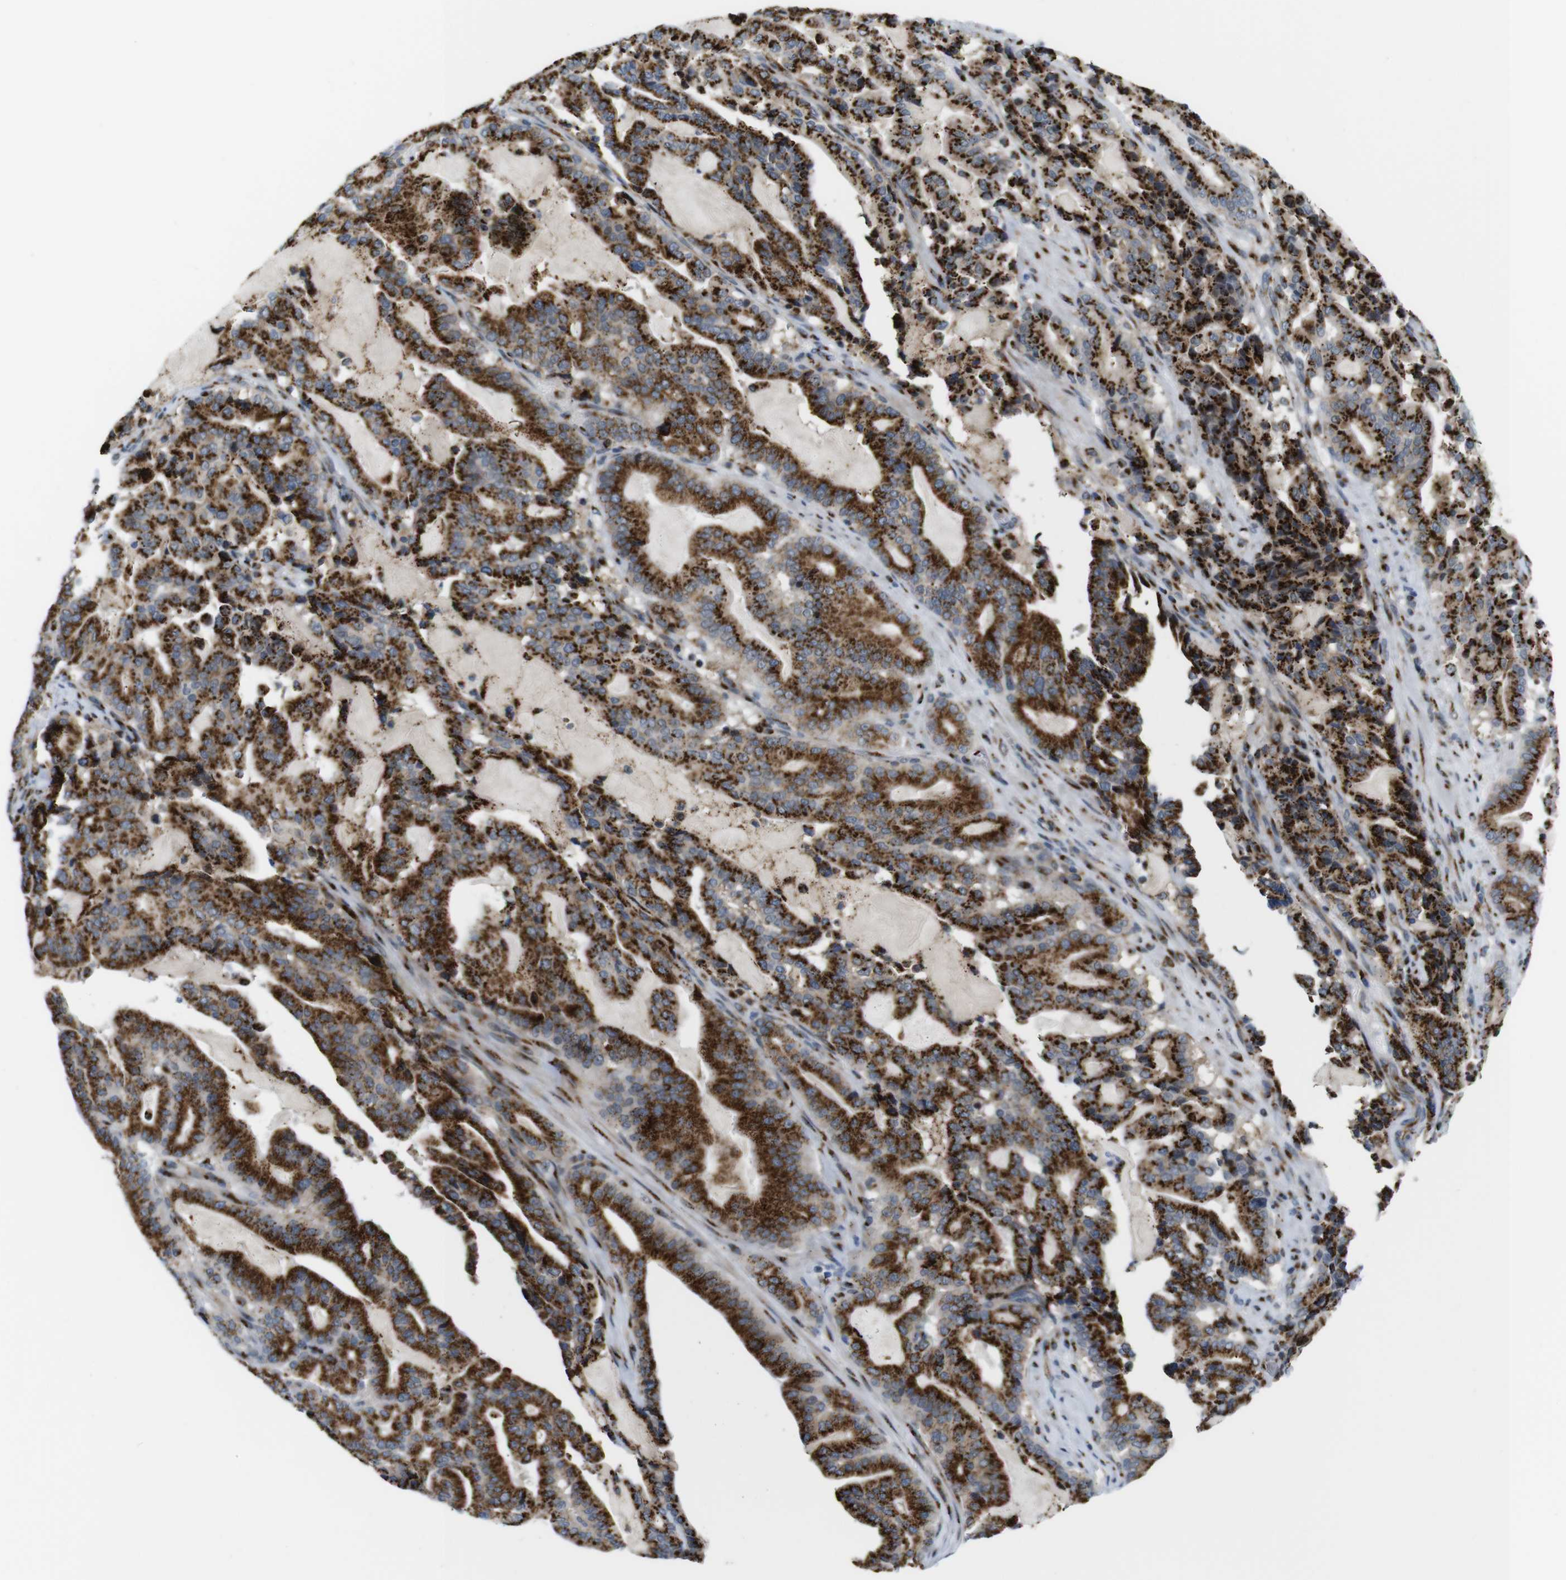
{"staining": {"intensity": "strong", "quantity": ">75%", "location": "cytoplasmic/membranous"}, "tissue": "pancreatic cancer", "cell_type": "Tumor cells", "image_type": "cancer", "snomed": [{"axis": "morphology", "description": "Adenocarcinoma, NOS"}, {"axis": "topography", "description": "Pancreas"}], "caption": "DAB (3,3'-diaminobenzidine) immunohistochemical staining of human pancreatic cancer (adenocarcinoma) exhibits strong cytoplasmic/membranous protein expression in about >75% of tumor cells. The staining is performed using DAB (3,3'-diaminobenzidine) brown chromogen to label protein expression. The nuclei are counter-stained blue using hematoxylin.", "gene": "TGOLN2", "patient": {"sex": "male", "age": 63}}